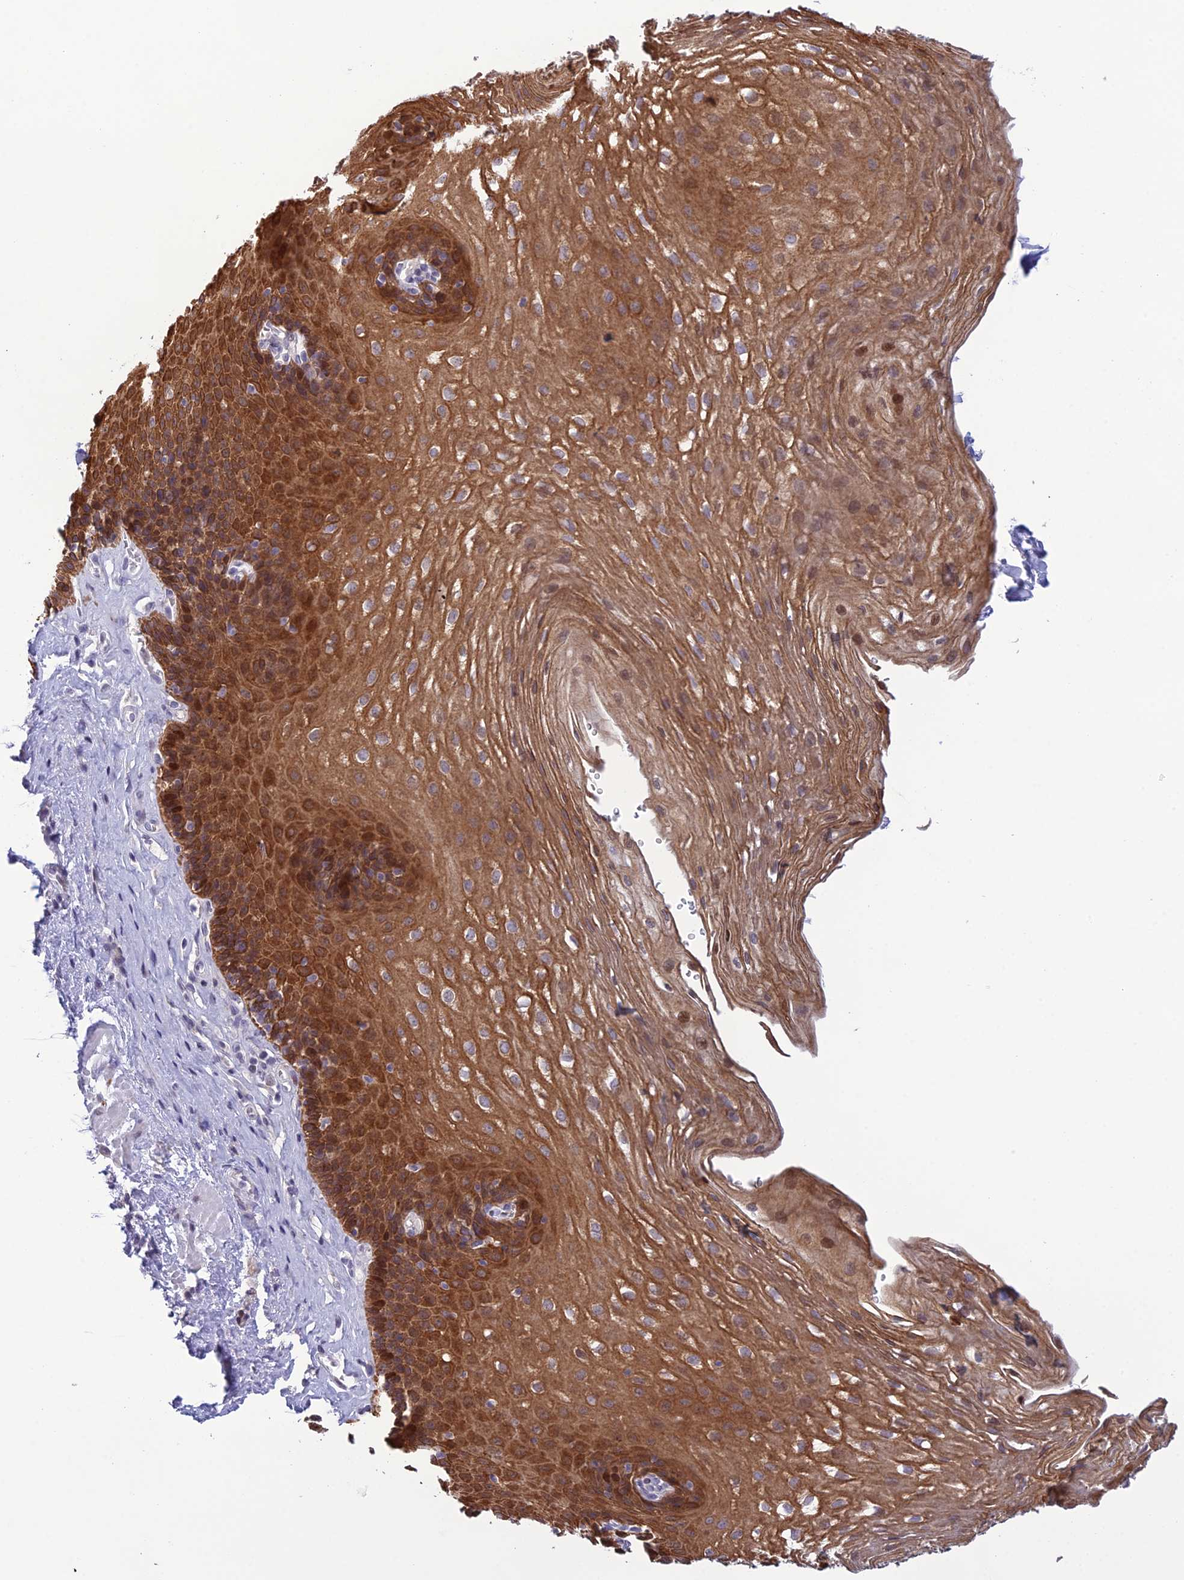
{"staining": {"intensity": "strong", "quantity": ">75%", "location": "cytoplasmic/membranous,nuclear"}, "tissue": "esophagus", "cell_type": "Squamous epithelial cells", "image_type": "normal", "snomed": [{"axis": "morphology", "description": "Normal tissue, NOS"}, {"axis": "topography", "description": "Esophagus"}], "caption": "Immunohistochemistry image of benign human esophagus stained for a protein (brown), which exhibits high levels of strong cytoplasmic/membranous,nuclear positivity in approximately >75% of squamous epithelial cells.", "gene": "TMEM134", "patient": {"sex": "female", "age": 66}}